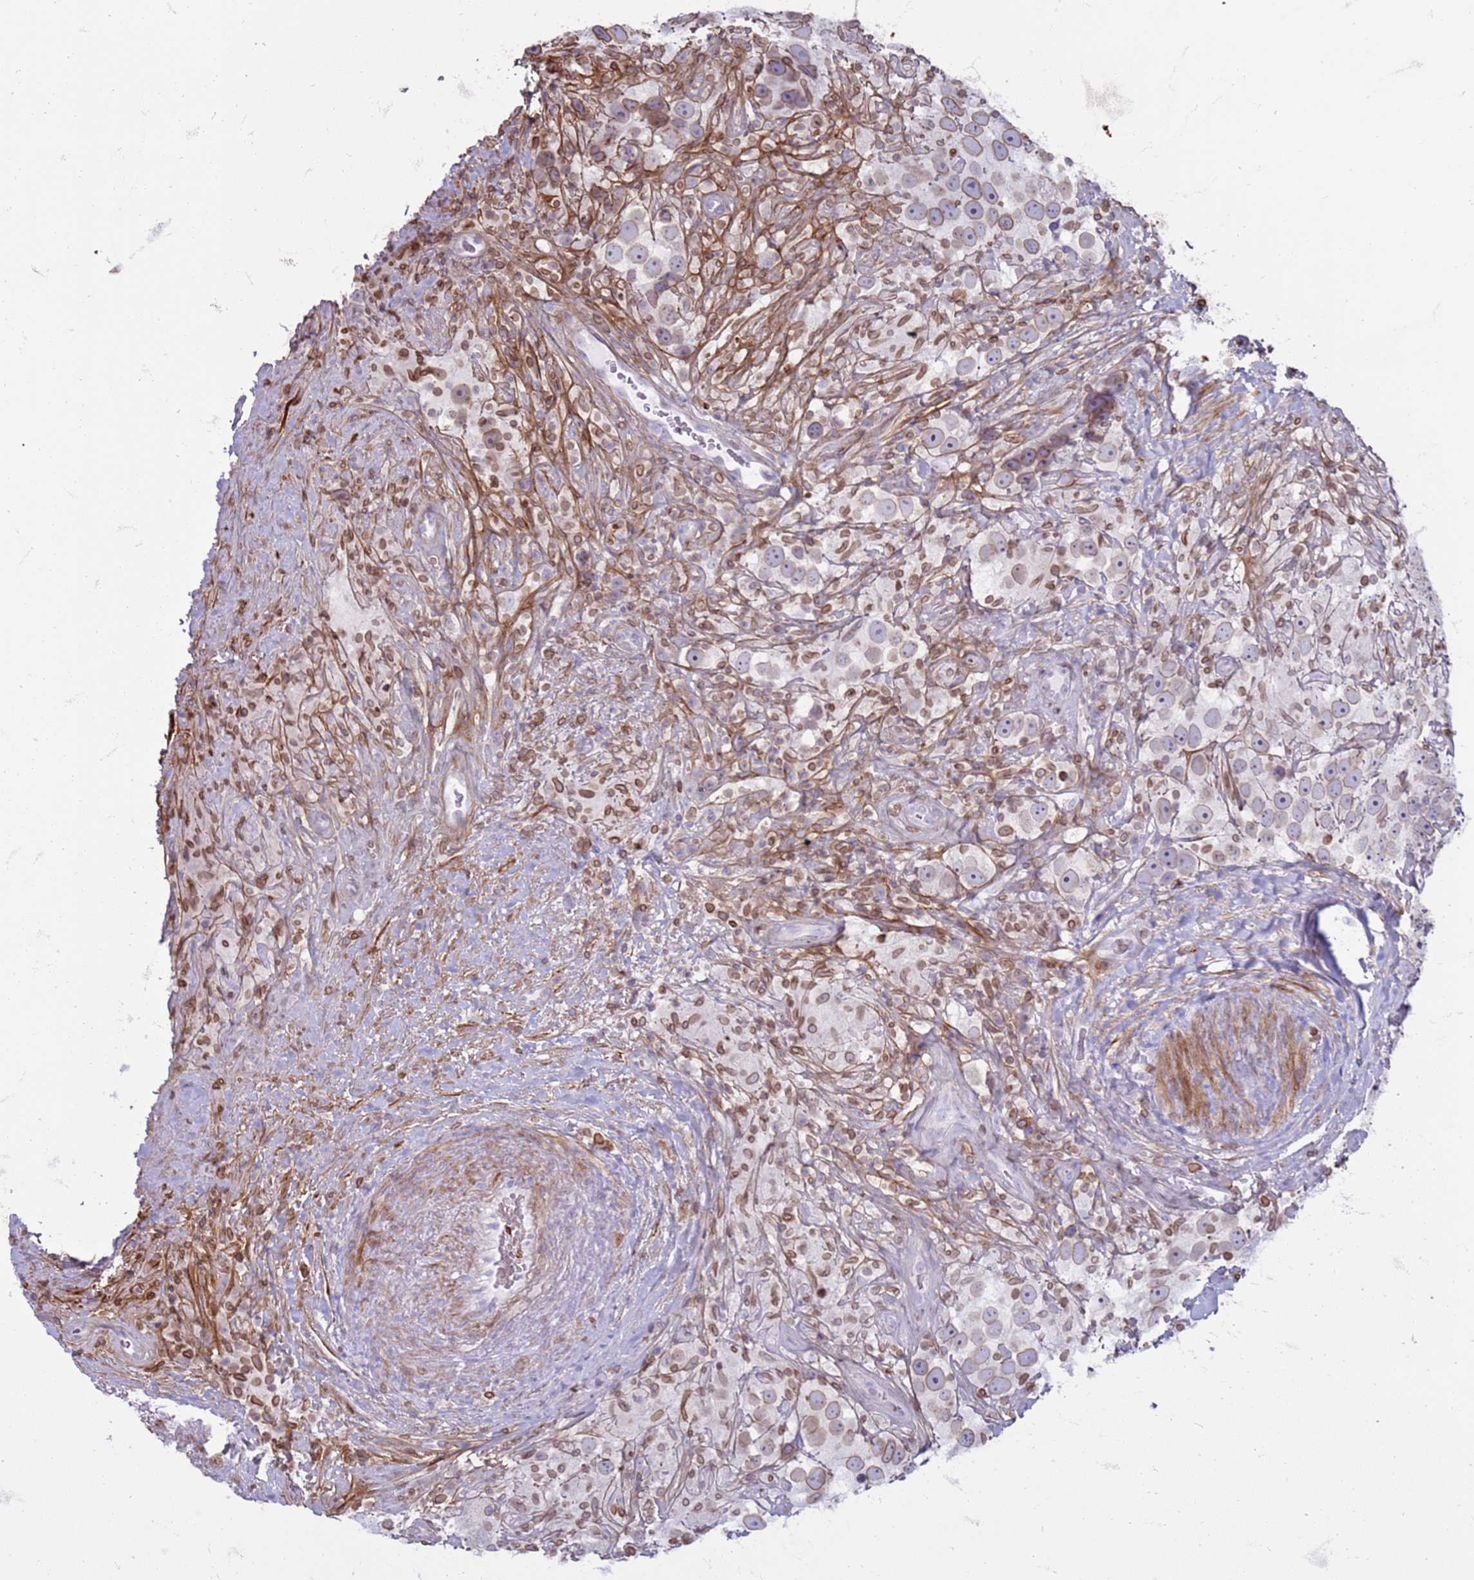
{"staining": {"intensity": "moderate", "quantity": ">75%", "location": "cytoplasmic/membranous,nuclear"}, "tissue": "testis cancer", "cell_type": "Tumor cells", "image_type": "cancer", "snomed": [{"axis": "morphology", "description": "Seminoma, NOS"}, {"axis": "topography", "description": "Testis"}], "caption": "Testis cancer was stained to show a protein in brown. There is medium levels of moderate cytoplasmic/membranous and nuclear positivity in about >75% of tumor cells.", "gene": "METTL25B", "patient": {"sex": "male", "age": 49}}